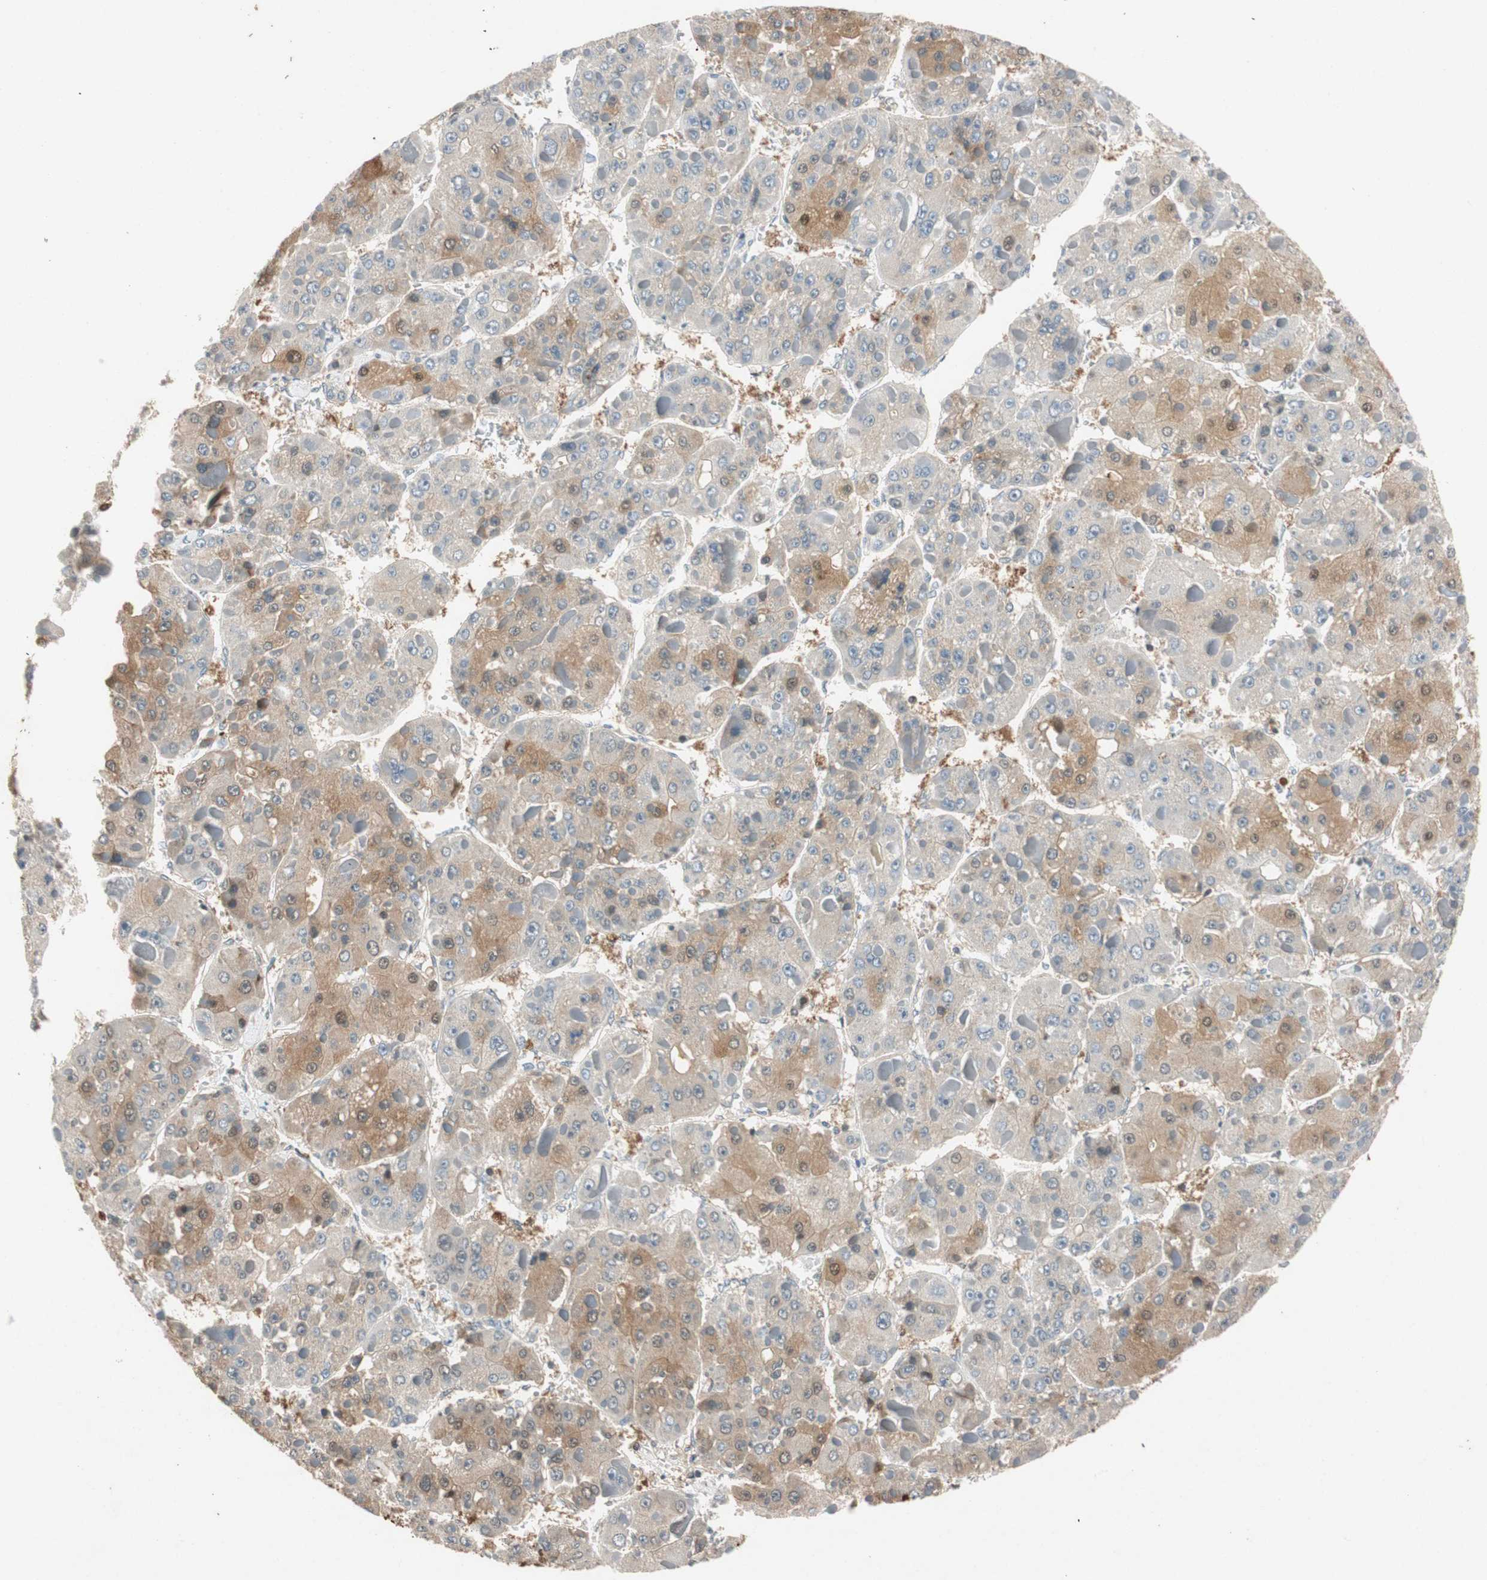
{"staining": {"intensity": "weak", "quantity": "25%-75%", "location": "cytoplasmic/membranous,nuclear"}, "tissue": "liver cancer", "cell_type": "Tumor cells", "image_type": "cancer", "snomed": [{"axis": "morphology", "description": "Carcinoma, Hepatocellular, NOS"}, {"axis": "topography", "description": "Liver"}], "caption": "The image demonstrates staining of liver cancer (hepatocellular carcinoma), revealing weak cytoplasmic/membranous and nuclear protein staining (brown color) within tumor cells.", "gene": "SERPINB5", "patient": {"sex": "female", "age": 73}}